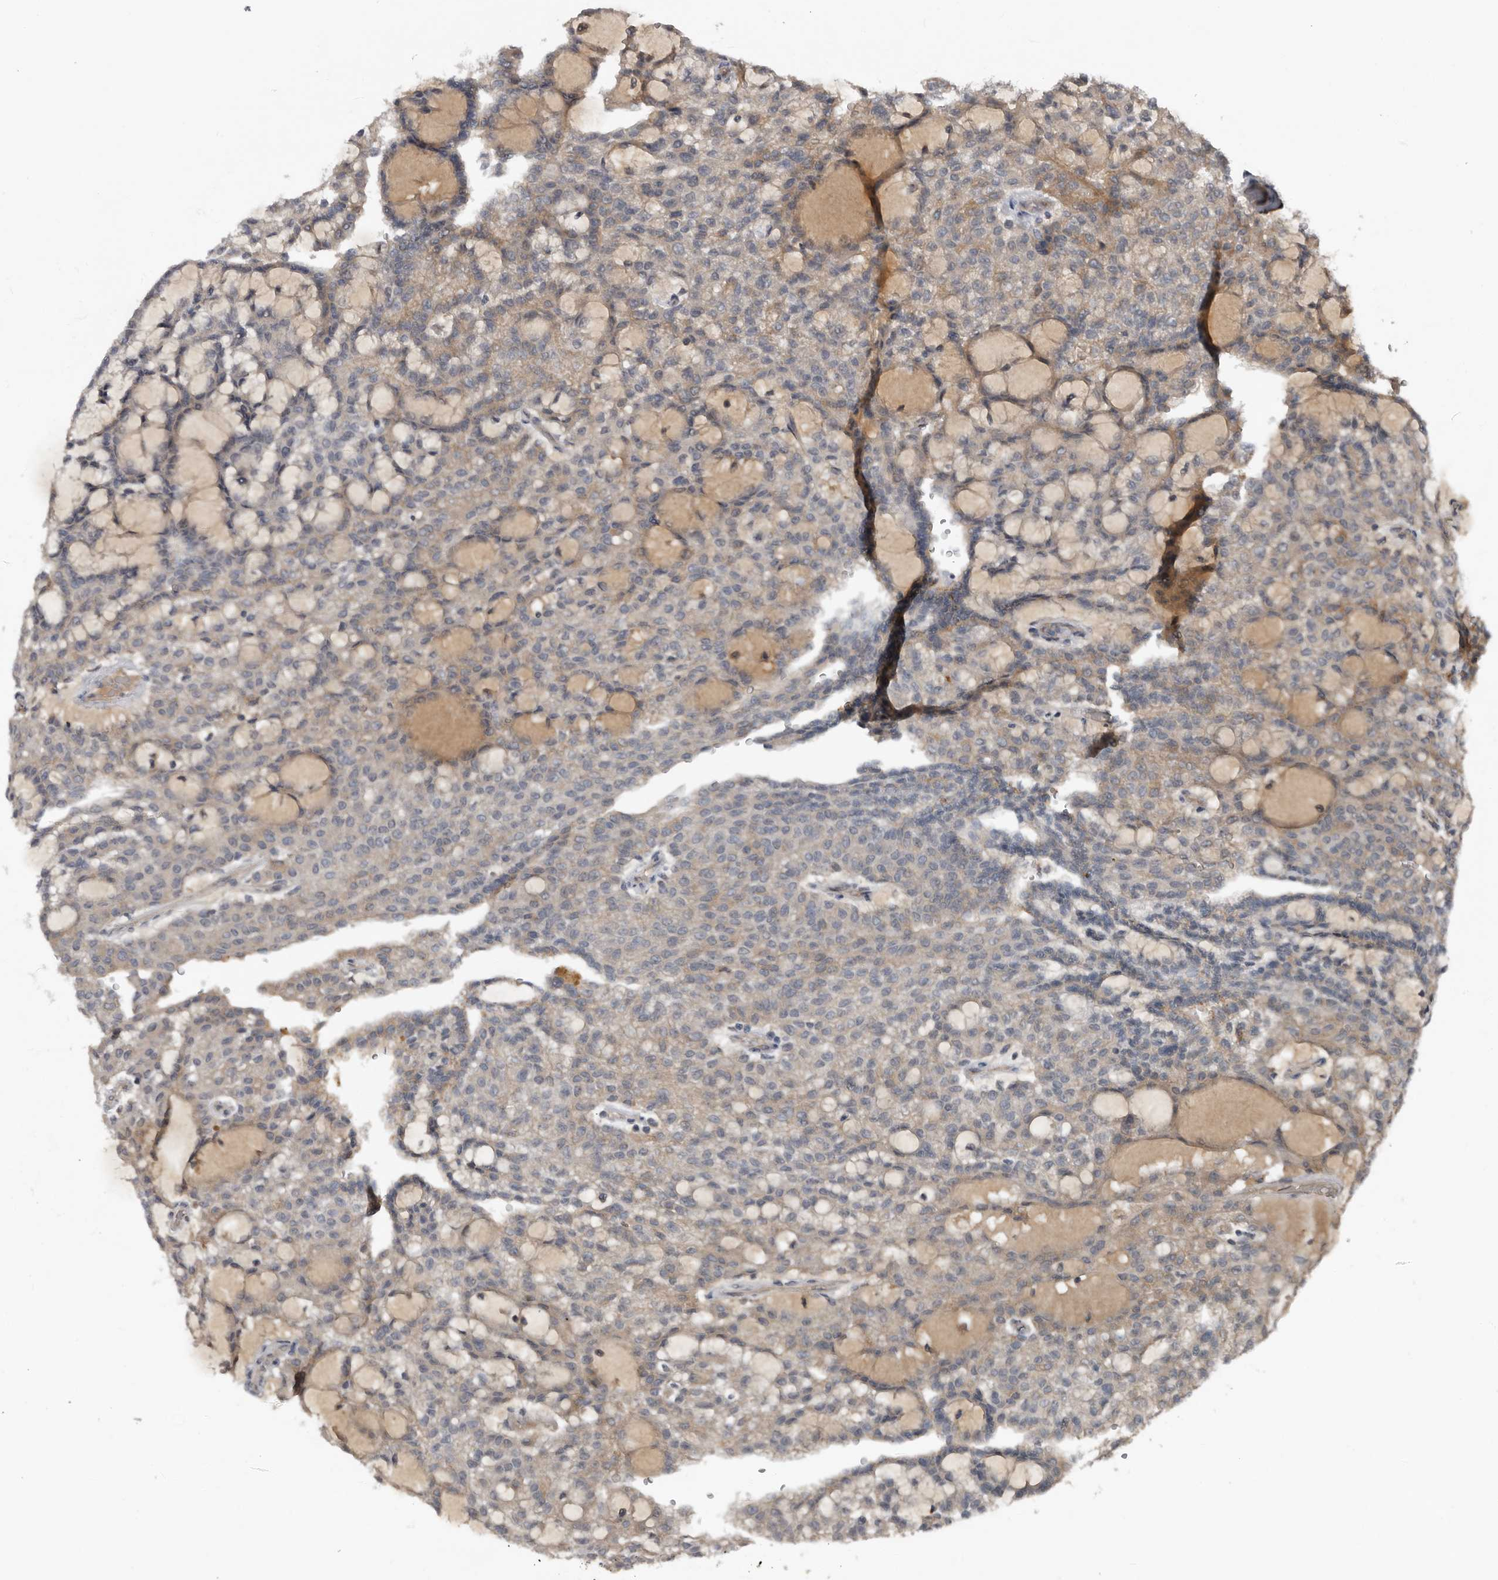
{"staining": {"intensity": "weak", "quantity": "25%-75%", "location": "cytoplasmic/membranous"}, "tissue": "renal cancer", "cell_type": "Tumor cells", "image_type": "cancer", "snomed": [{"axis": "morphology", "description": "Adenocarcinoma, NOS"}, {"axis": "topography", "description": "Kidney"}], "caption": "DAB (3,3'-diaminobenzidine) immunohistochemical staining of renal cancer displays weak cytoplasmic/membranous protein expression in approximately 25%-75% of tumor cells. (IHC, brightfield microscopy, high magnification).", "gene": "DNAJB4", "patient": {"sex": "male", "age": 63}}